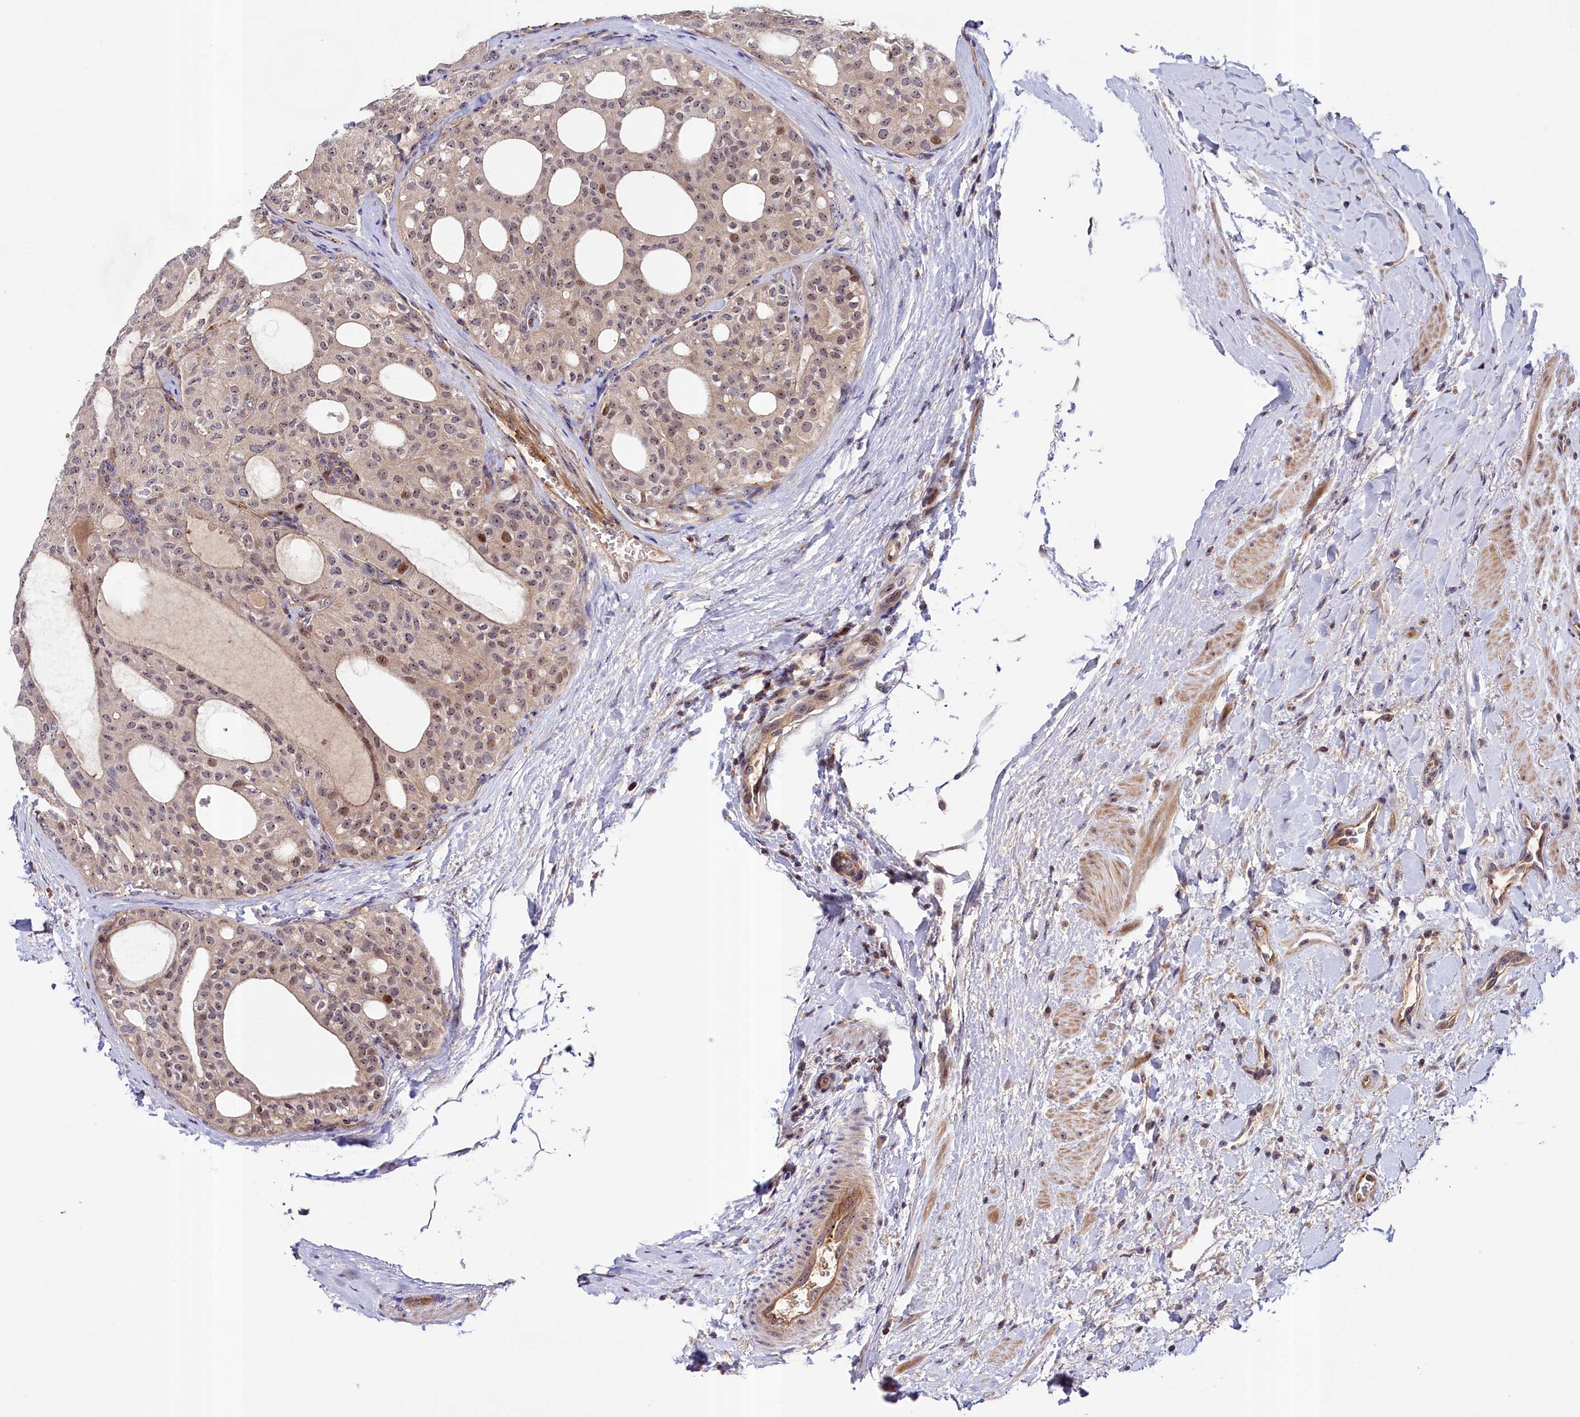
{"staining": {"intensity": "weak", "quantity": ">75%", "location": "cytoplasmic/membranous,nuclear"}, "tissue": "thyroid cancer", "cell_type": "Tumor cells", "image_type": "cancer", "snomed": [{"axis": "morphology", "description": "Follicular adenoma carcinoma, NOS"}, {"axis": "topography", "description": "Thyroid gland"}], "caption": "Thyroid cancer stained with a brown dye shows weak cytoplasmic/membranous and nuclear positive positivity in approximately >75% of tumor cells.", "gene": "NEURL4", "patient": {"sex": "male", "age": 75}}